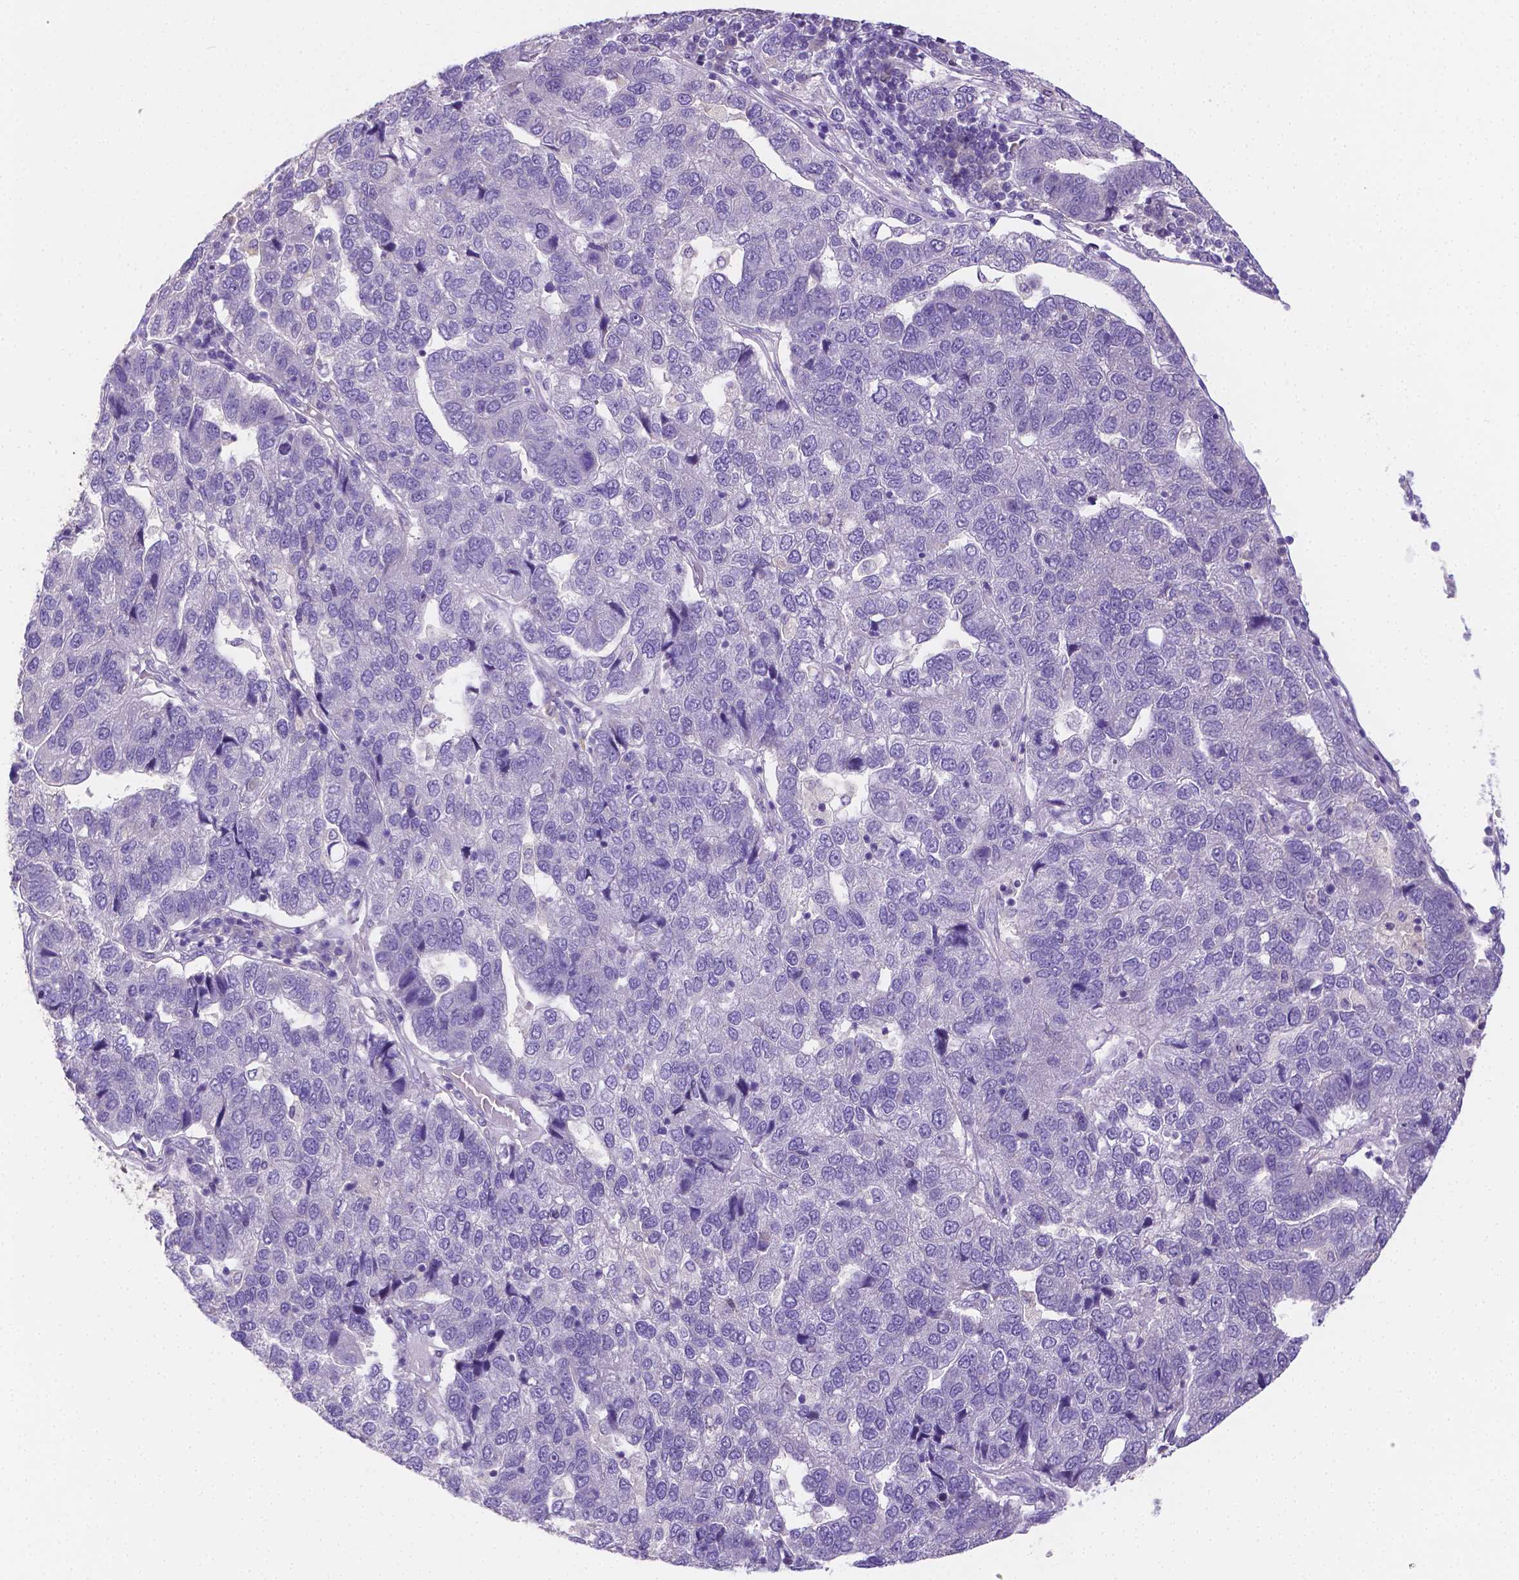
{"staining": {"intensity": "negative", "quantity": "none", "location": "none"}, "tissue": "pancreatic cancer", "cell_type": "Tumor cells", "image_type": "cancer", "snomed": [{"axis": "morphology", "description": "Adenocarcinoma, NOS"}, {"axis": "topography", "description": "Pancreas"}], "caption": "Pancreatic cancer was stained to show a protein in brown. There is no significant expression in tumor cells.", "gene": "NXPH2", "patient": {"sex": "female", "age": 61}}